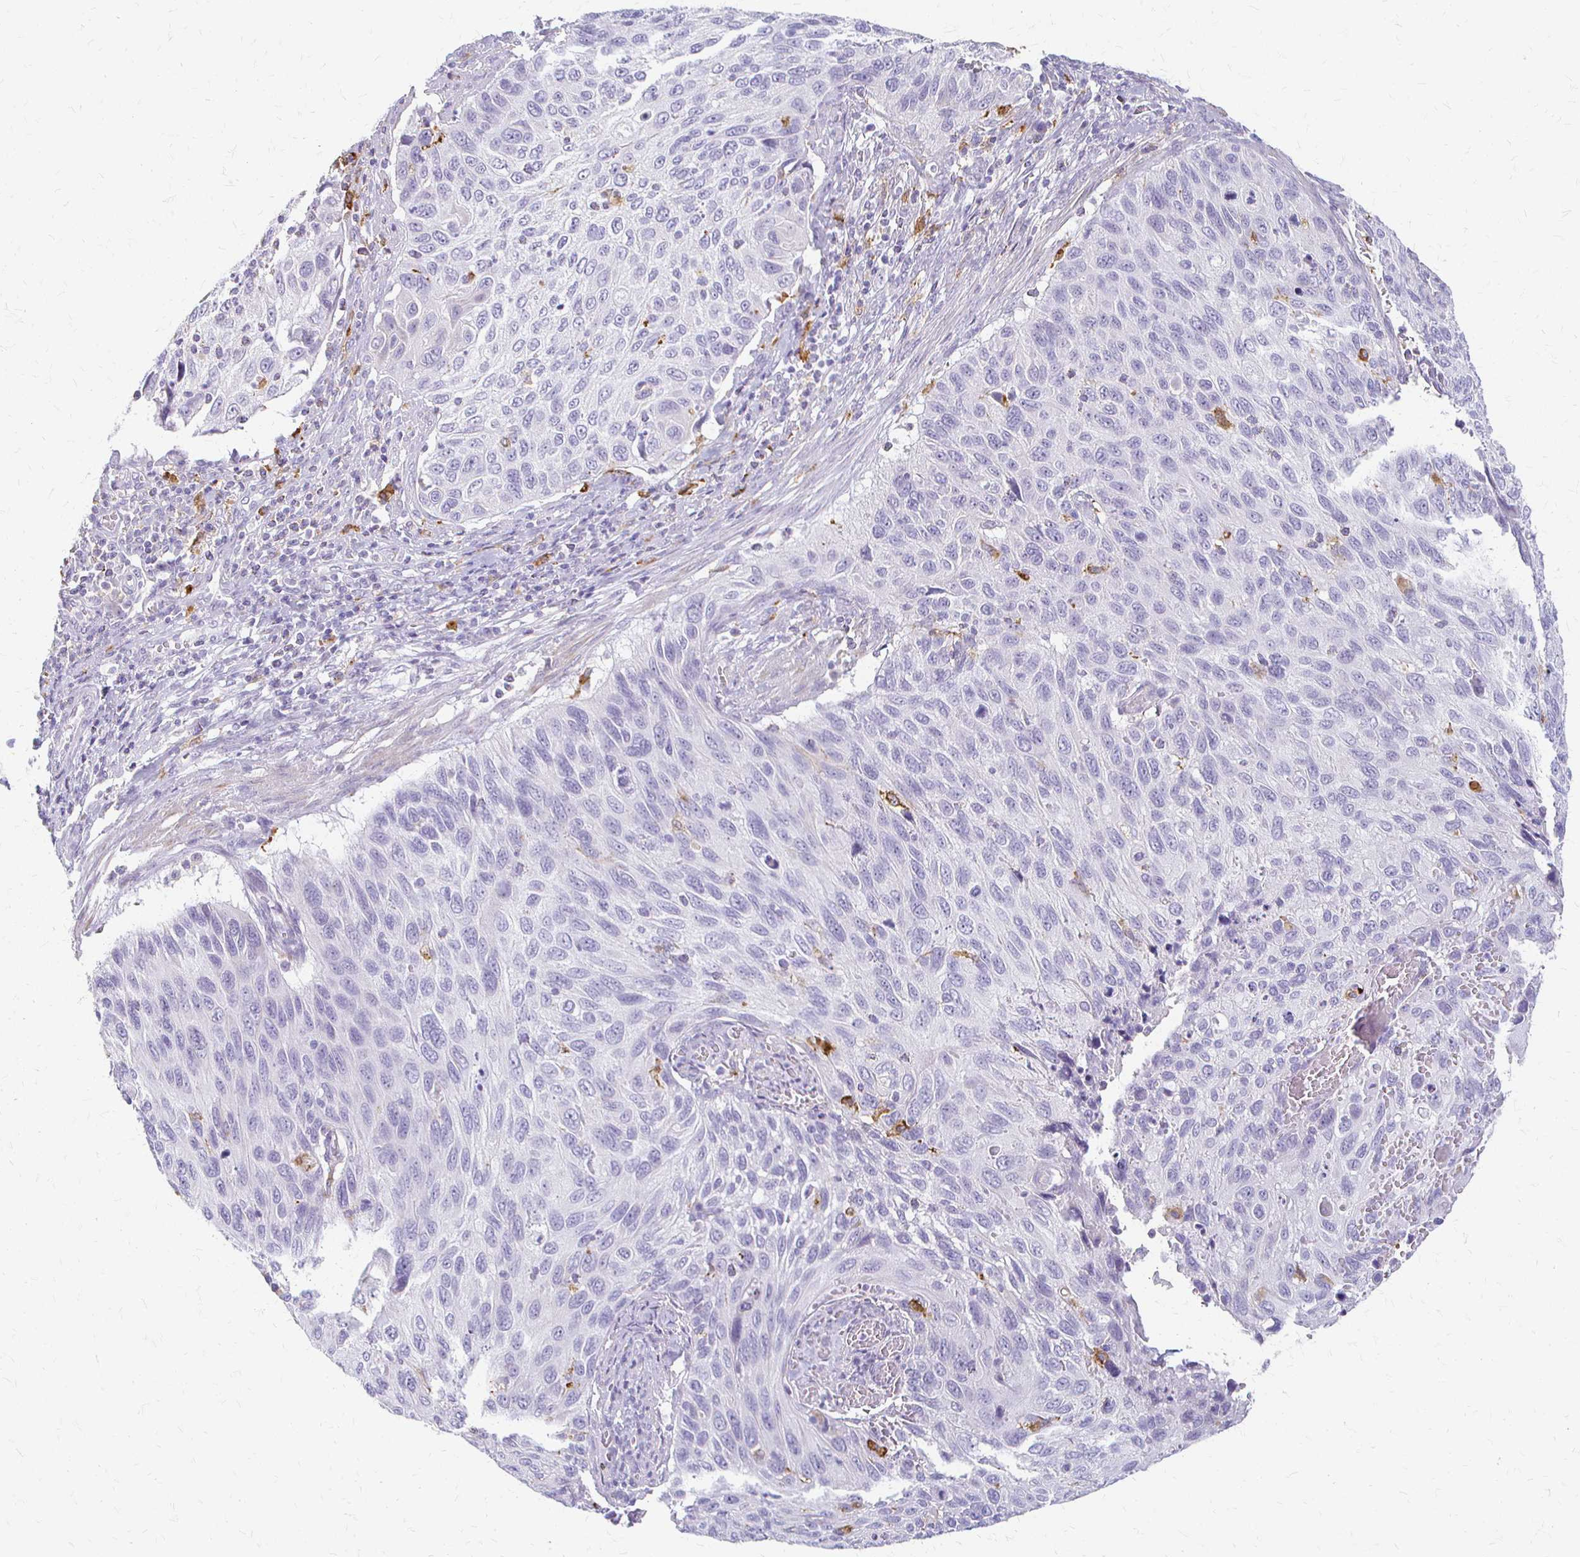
{"staining": {"intensity": "negative", "quantity": "none", "location": "none"}, "tissue": "cervical cancer", "cell_type": "Tumor cells", "image_type": "cancer", "snomed": [{"axis": "morphology", "description": "Squamous cell carcinoma, NOS"}, {"axis": "topography", "description": "Cervix"}], "caption": "High magnification brightfield microscopy of cervical squamous cell carcinoma stained with DAB (3,3'-diaminobenzidine) (brown) and counterstained with hematoxylin (blue): tumor cells show no significant positivity. Nuclei are stained in blue.", "gene": "ACP5", "patient": {"sex": "female", "age": 70}}